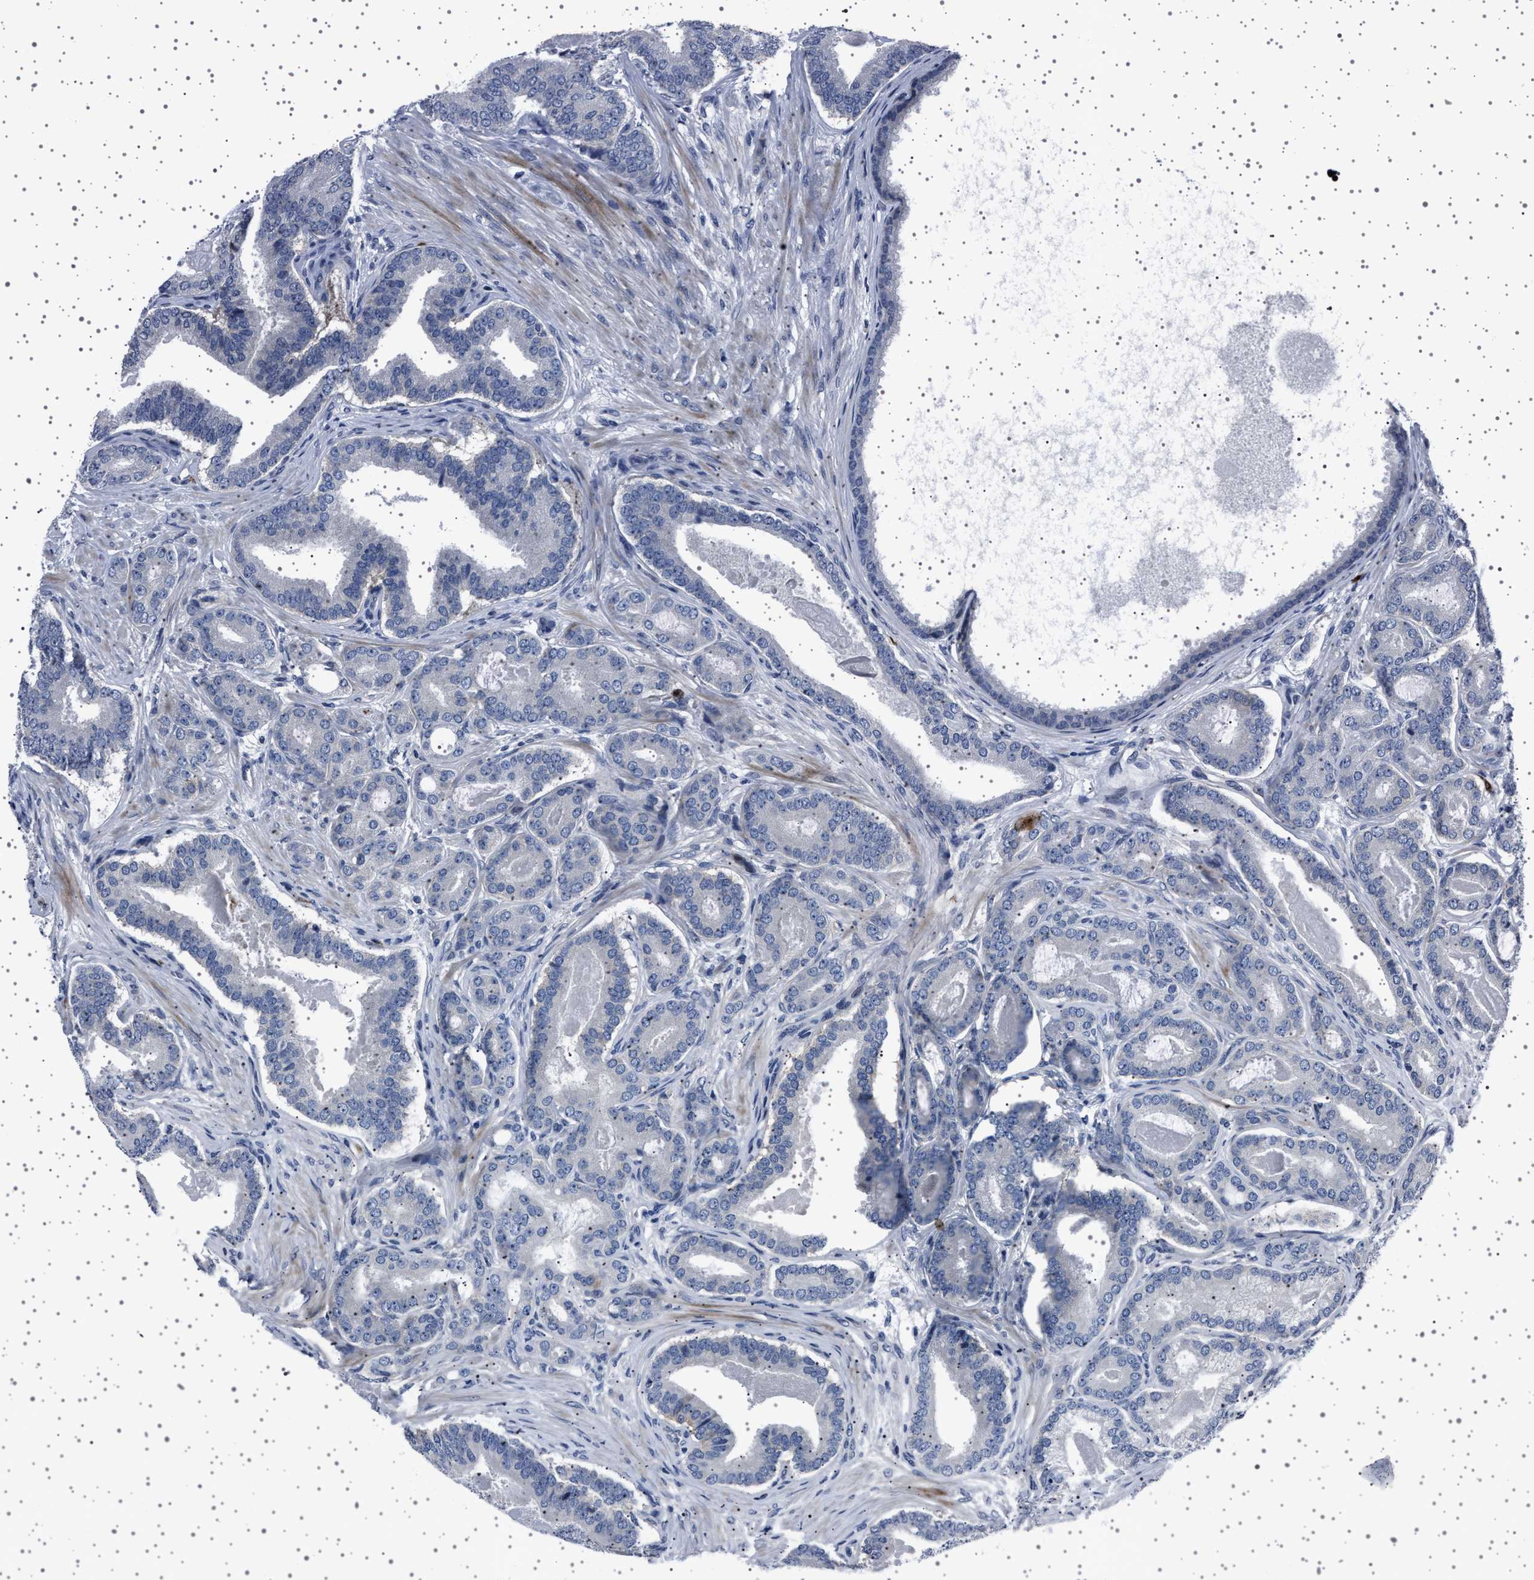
{"staining": {"intensity": "negative", "quantity": "none", "location": "none"}, "tissue": "prostate cancer", "cell_type": "Tumor cells", "image_type": "cancer", "snomed": [{"axis": "morphology", "description": "Adenocarcinoma, High grade"}, {"axis": "topography", "description": "Prostate"}], "caption": "Tumor cells show no significant staining in prostate high-grade adenocarcinoma.", "gene": "PAK5", "patient": {"sex": "male", "age": 60}}